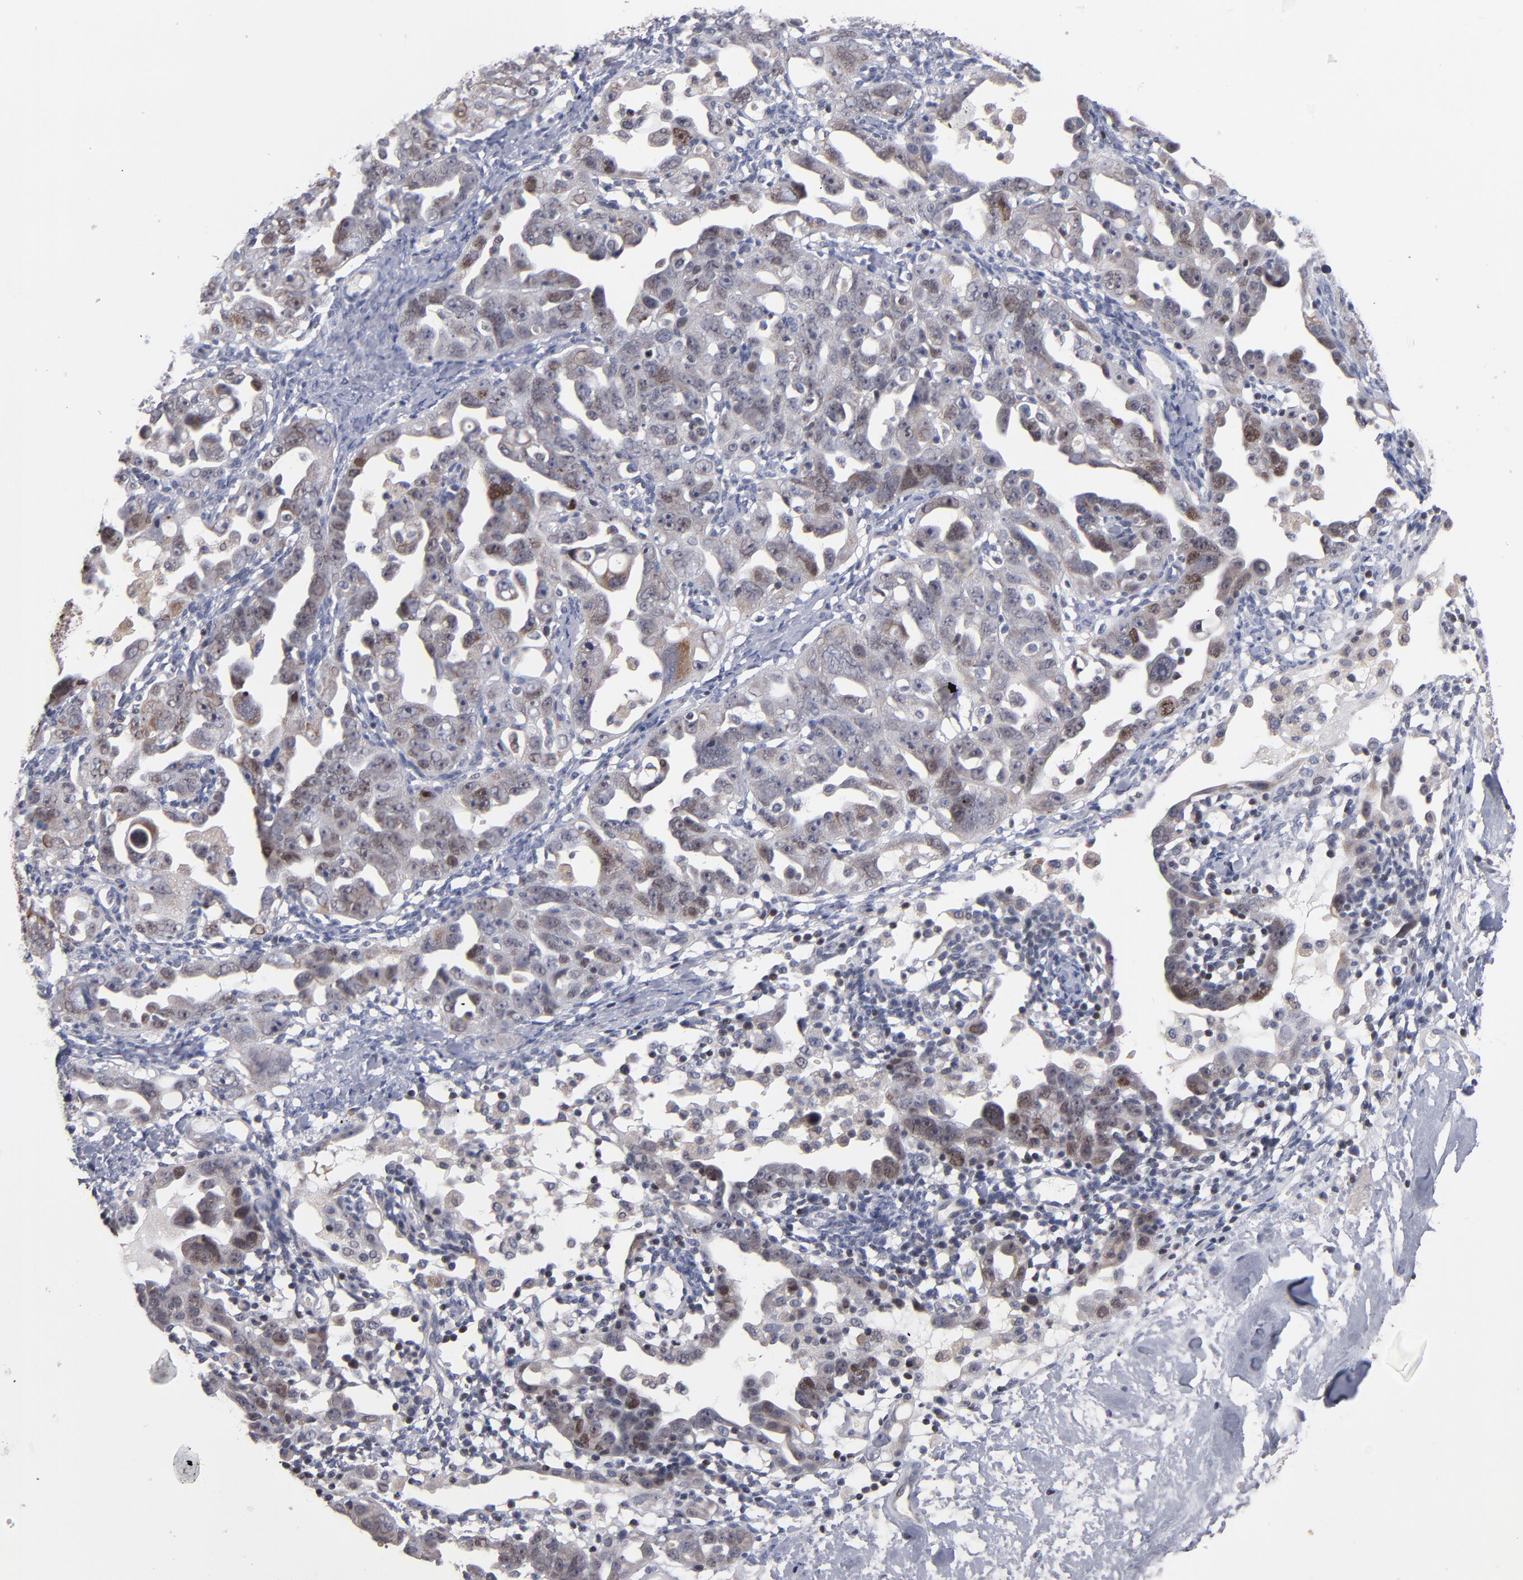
{"staining": {"intensity": "moderate", "quantity": "25%-75%", "location": "nuclear"}, "tissue": "ovarian cancer", "cell_type": "Tumor cells", "image_type": "cancer", "snomed": [{"axis": "morphology", "description": "Cystadenocarcinoma, serous, NOS"}, {"axis": "topography", "description": "Ovary"}], "caption": "High-magnification brightfield microscopy of ovarian serous cystadenocarcinoma stained with DAB (3,3'-diaminobenzidine) (brown) and counterstained with hematoxylin (blue). tumor cells exhibit moderate nuclear staining is seen in approximately25%-75% of cells. The staining is performed using DAB (3,3'-diaminobenzidine) brown chromogen to label protein expression. The nuclei are counter-stained blue using hematoxylin.", "gene": "ODF2", "patient": {"sex": "female", "age": 66}}